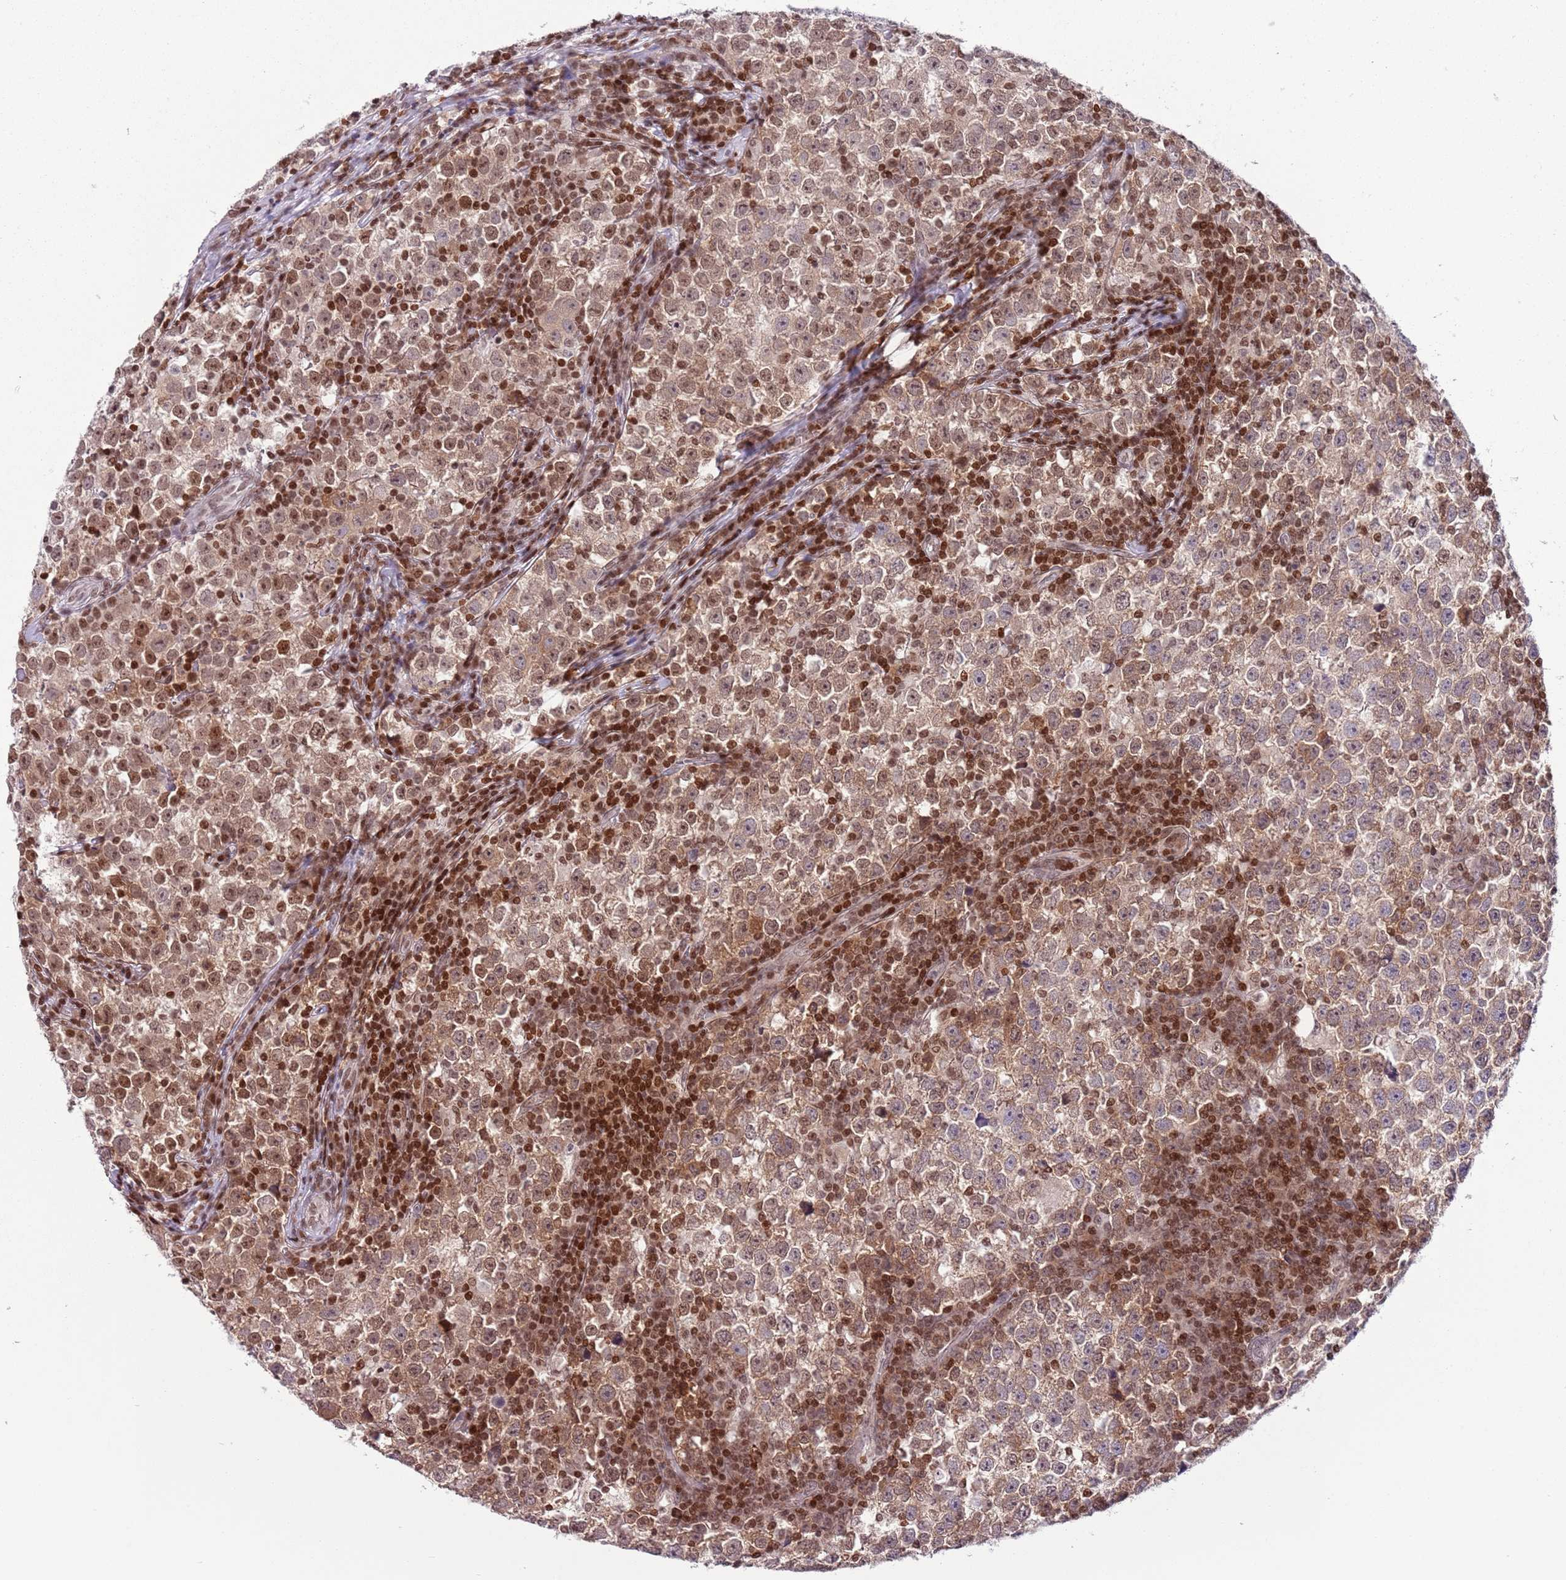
{"staining": {"intensity": "moderate", "quantity": ">75%", "location": "nuclear"}, "tissue": "testis cancer", "cell_type": "Tumor cells", "image_type": "cancer", "snomed": [{"axis": "morphology", "description": "Normal tissue, NOS"}, {"axis": "morphology", "description": "Seminoma, NOS"}, {"axis": "topography", "description": "Testis"}], "caption": "A brown stain labels moderate nuclear expression of a protein in human testis seminoma tumor cells.", "gene": "SELENOH", "patient": {"sex": "male", "age": 43}}